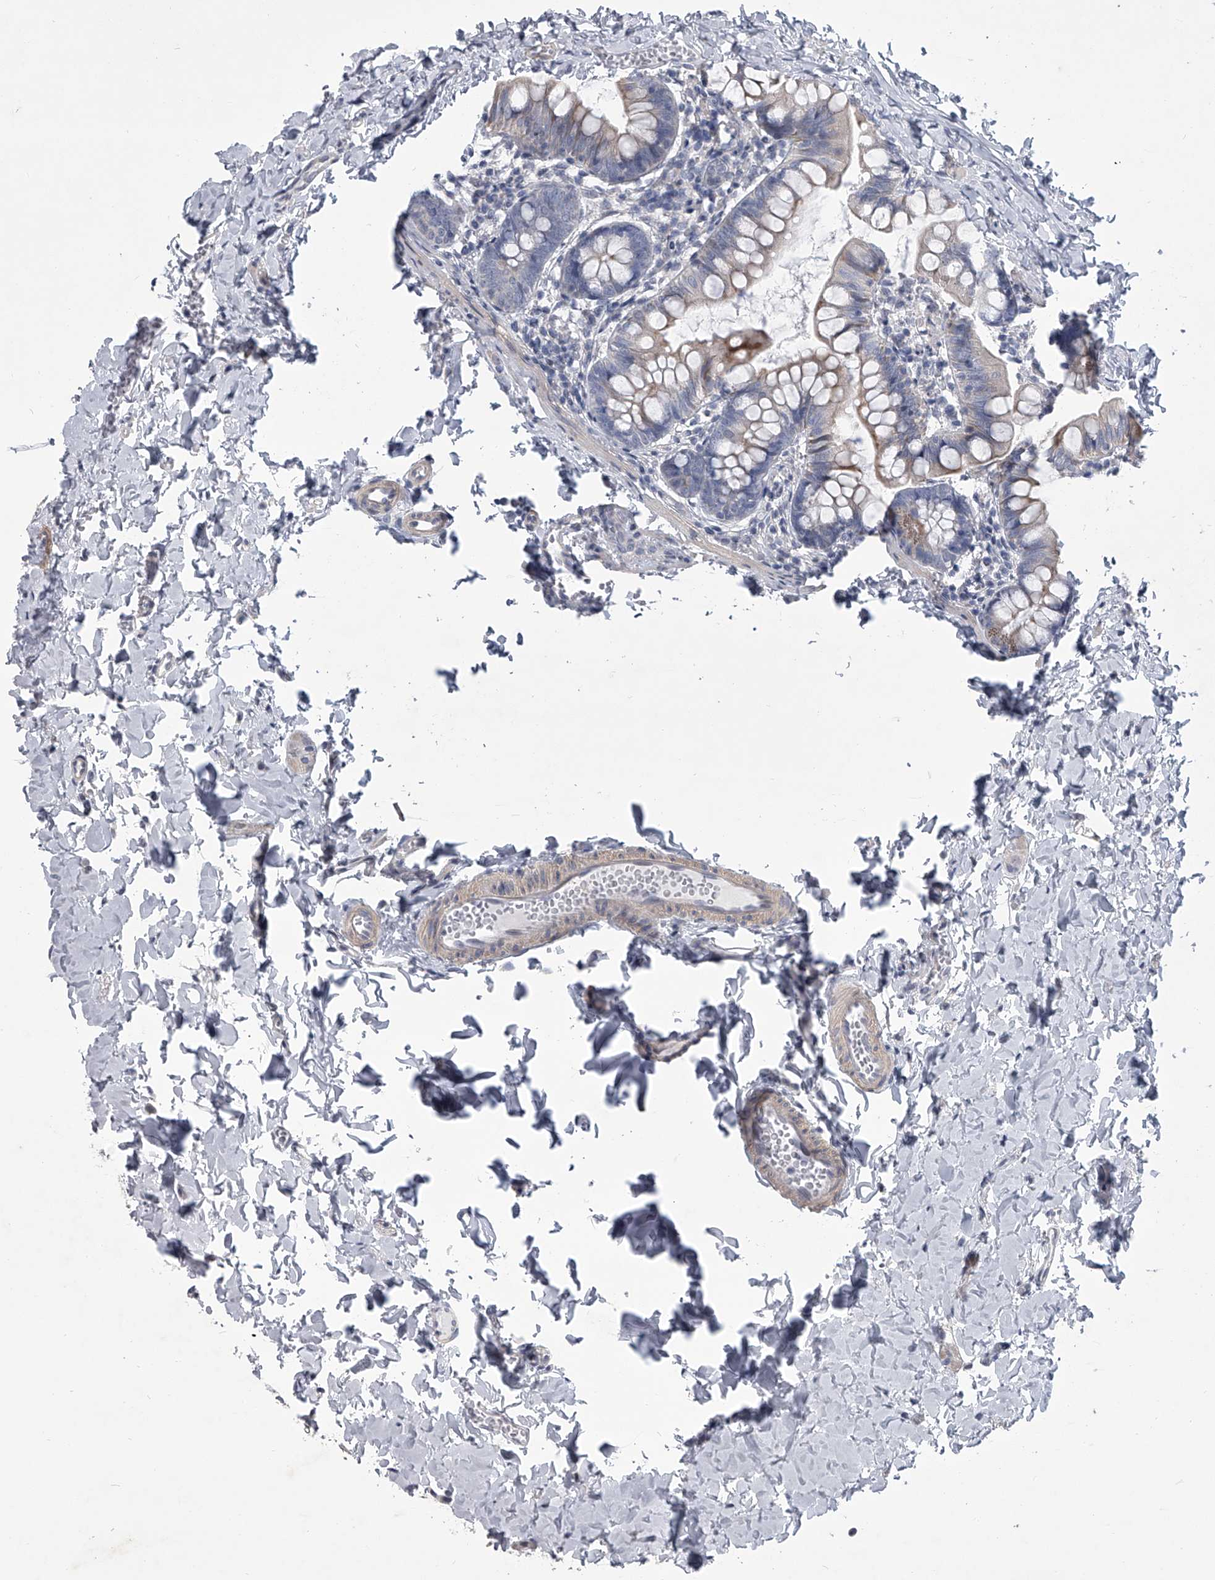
{"staining": {"intensity": "moderate", "quantity": ">75%", "location": "cytoplasmic/membranous"}, "tissue": "small intestine", "cell_type": "Glandular cells", "image_type": "normal", "snomed": [{"axis": "morphology", "description": "Normal tissue, NOS"}, {"axis": "topography", "description": "Small intestine"}], "caption": "Small intestine stained with a brown dye exhibits moderate cytoplasmic/membranous positive positivity in about >75% of glandular cells.", "gene": "HEATR6", "patient": {"sex": "male", "age": 7}}